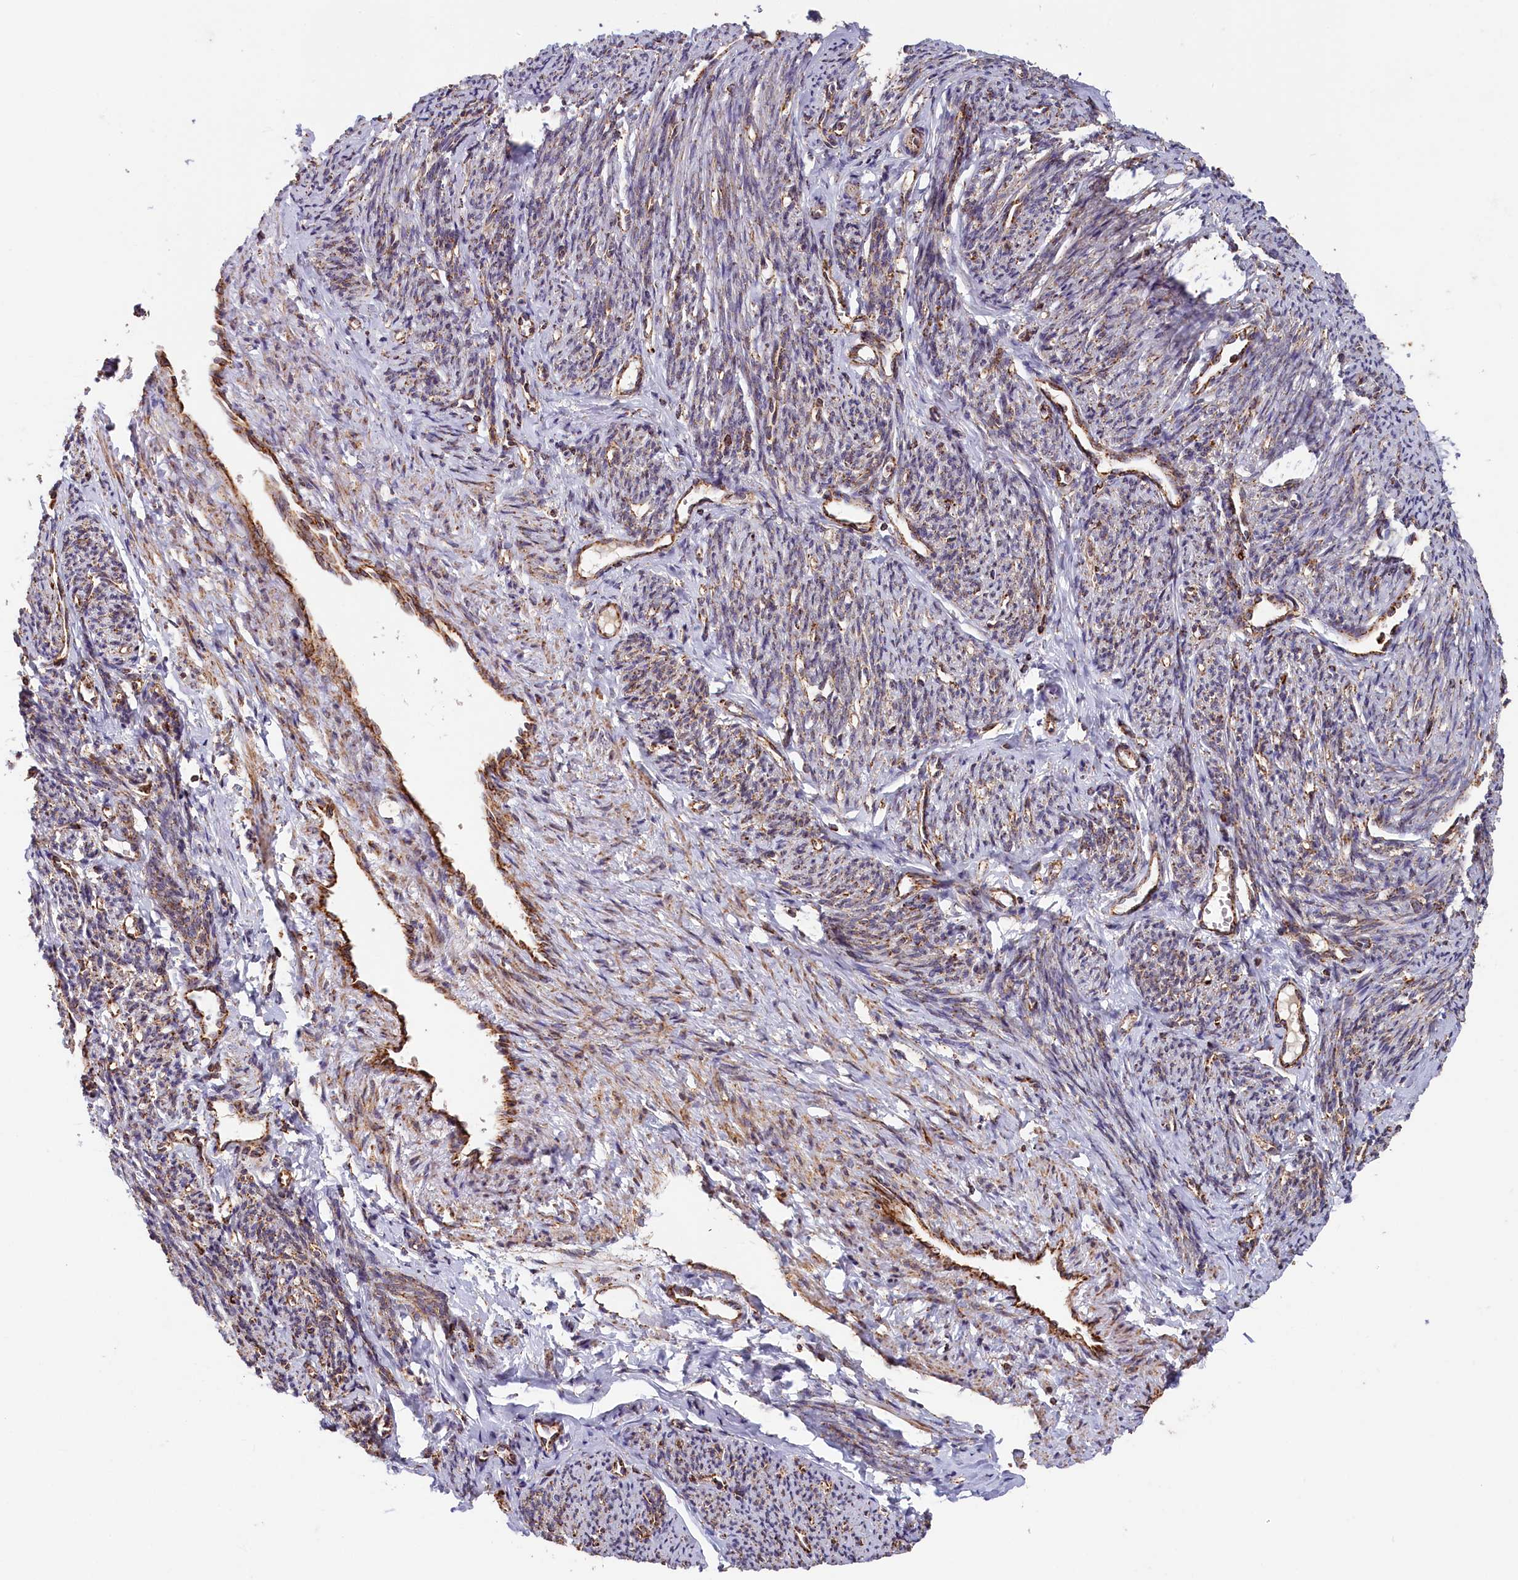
{"staining": {"intensity": "moderate", "quantity": ">75%", "location": "cytoplasmic/membranous"}, "tissue": "smooth muscle", "cell_type": "Smooth muscle cells", "image_type": "normal", "snomed": [{"axis": "morphology", "description": "Normal tissue, NOS"}, {"axis": "topography", "description": "Smooth muscle"}, {"axis": "topography", "description": "Uterus"}], "caption": "This histopathology image demonstrates benign smooth muscle stained with IHC to label a protein in brown. The cytoplasmic/membranous of smooth muscle cells show moderate positivity for the protein. Nuclei are counter-stained blue.", "gene": "MACROD1", "patient": {"sex": "female", "age": 59}}